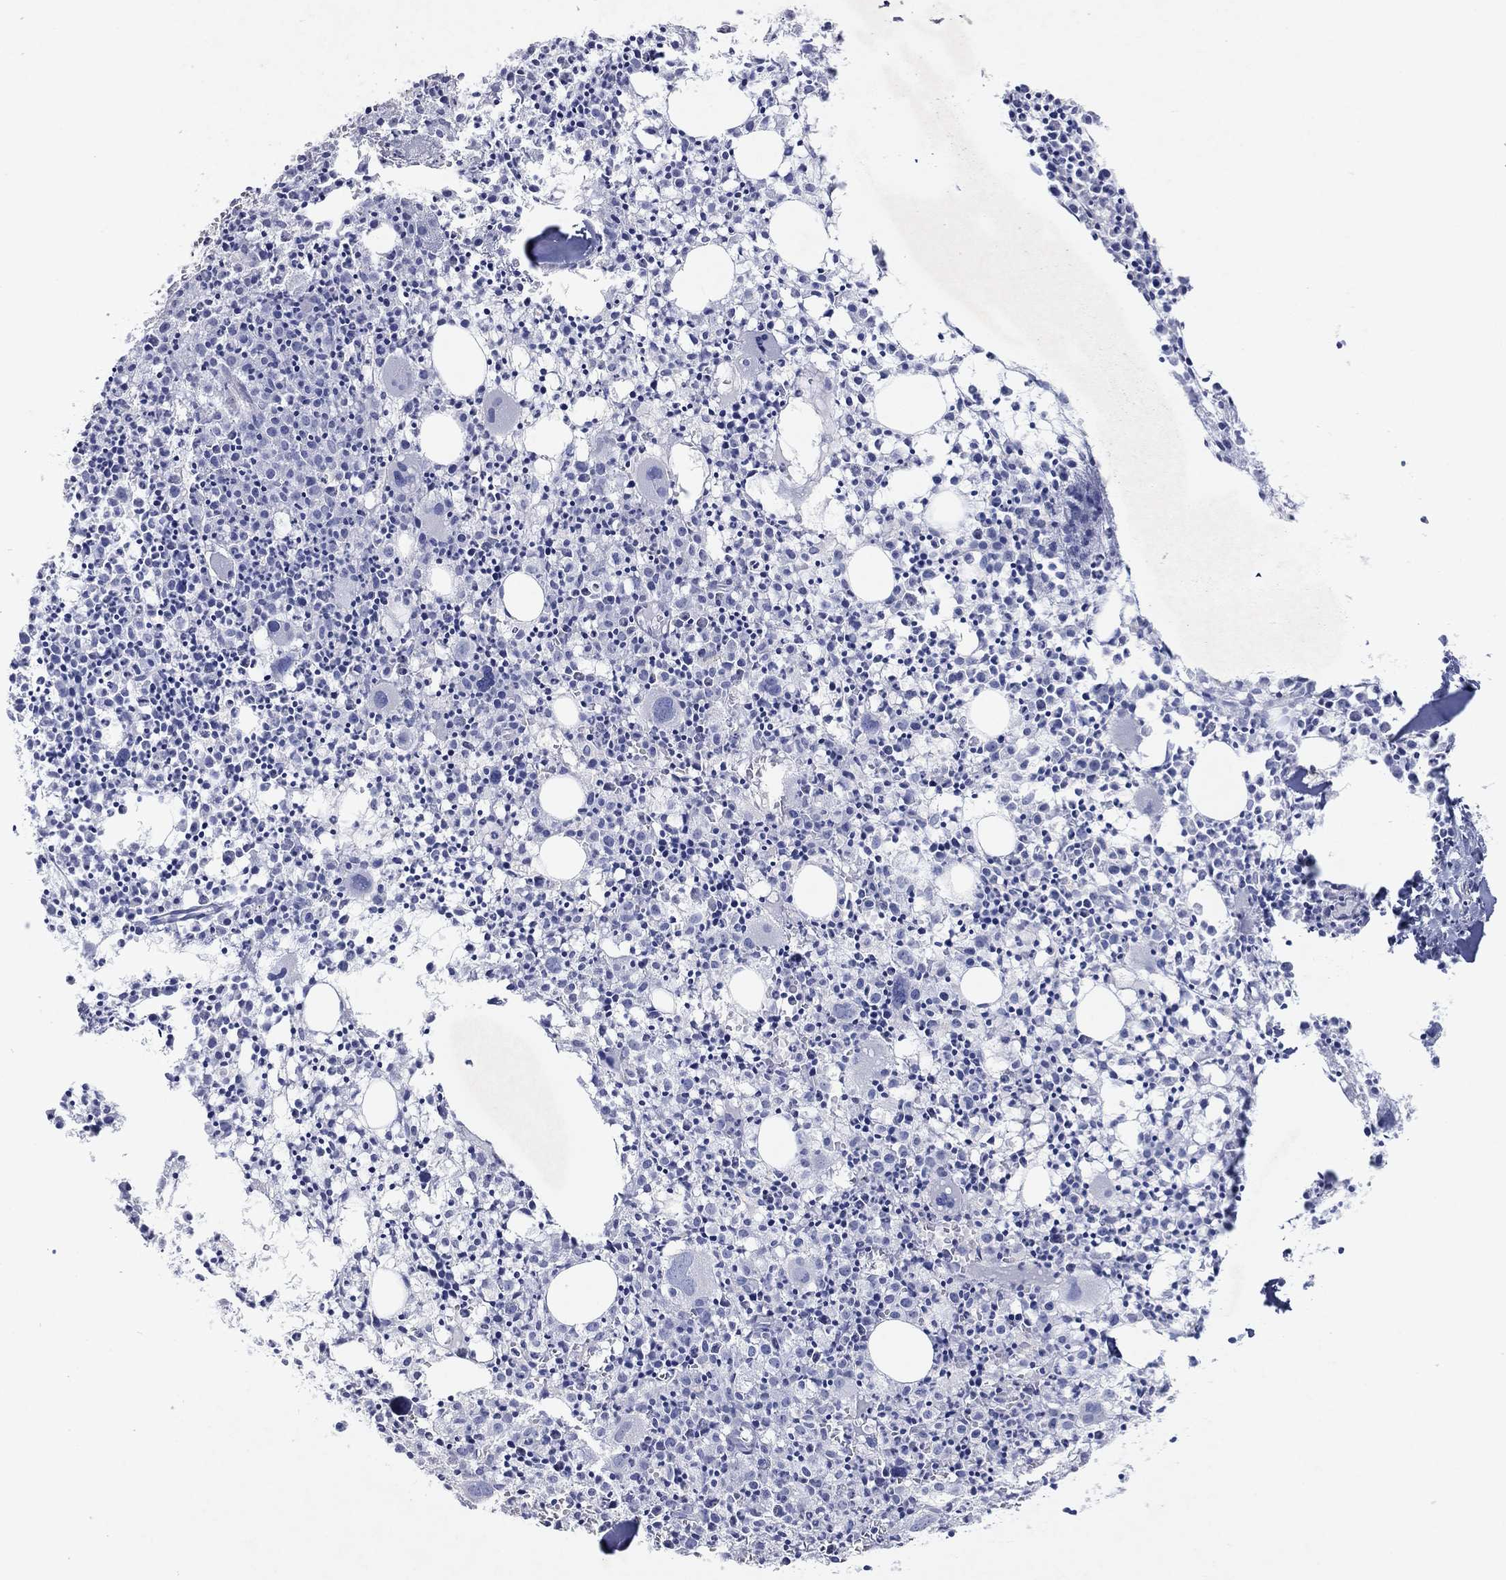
{"staining": {"intensity": "negative", "quantity": "none", "location": "none"}, "tissue": "bone marrow", "cell_type": "Hematopoietic cells", "image_type": "normal", "snomed": [{"axis": "morphology", "description": "Normal tissue, NOS"}, {"axis": "morphology", "description": "Inflammation, NOS"}, {"axis": "topography", "description": "Bone marrow"}], "caption": "IHC micrograph of normal bone marrow stained for a protein (brown), which reveals no staining in hematopoietic cells.", "gene": "KRT40", "patient": {"sex": "male", "age": 3}}